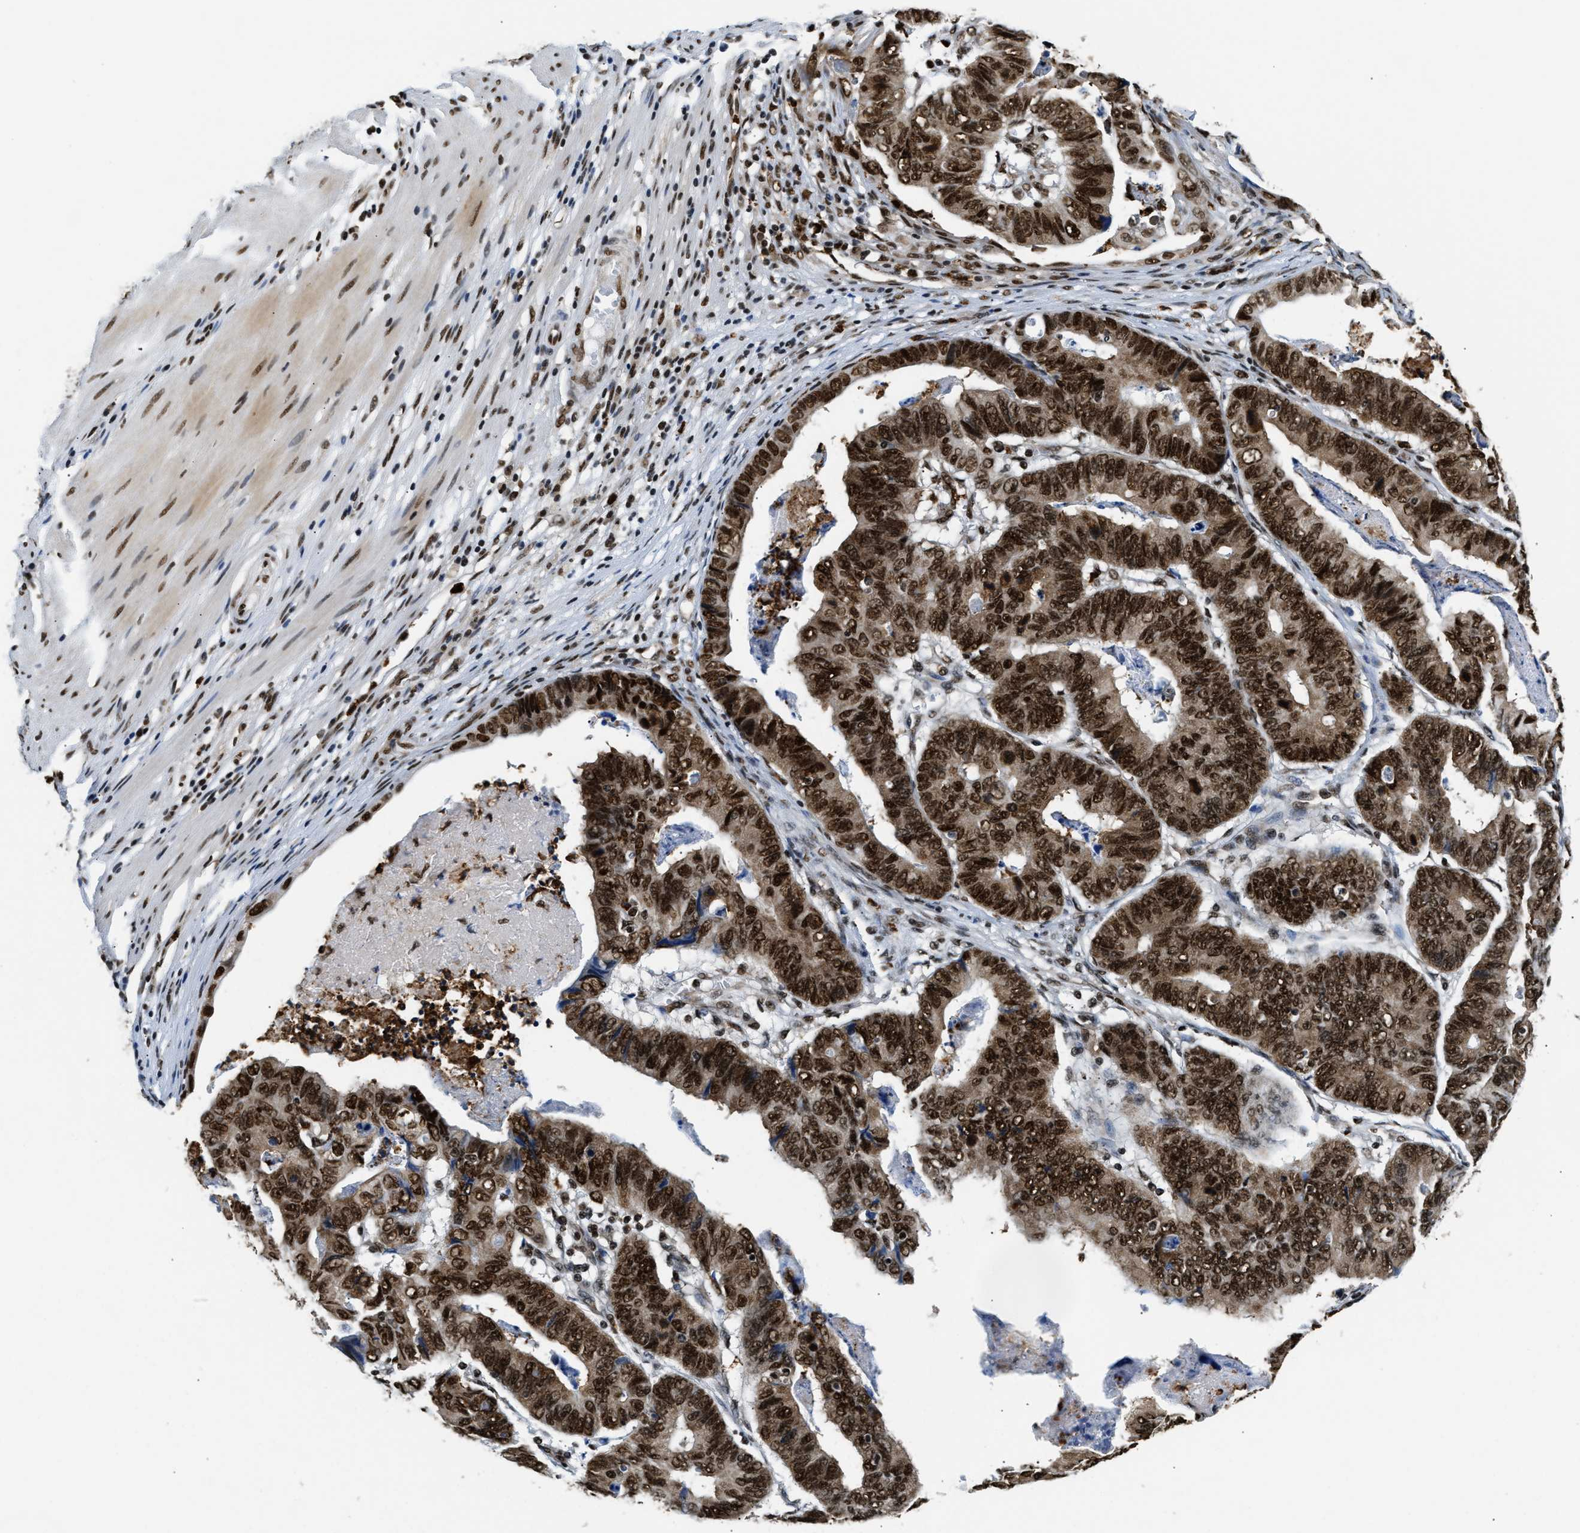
{"staining": {"intensity": "strong", "quantity": ">75%", "location": "nuclear"}, "tissue": "stomach cancer", "cell_type": "Tumor cells", "image_type": "cancer", "snomed": [{"axis": "morphology", "description": "Adenocarcinoma, NOS"}, {"axis": "topography", "description": "Stomach, lower"}], "caption": "A high amount of strong nuclear staining is seen in approximately >75% of tumor cells in stomach cancer (adenocarcinoma) tissue.", "gene": "CCNDBP1", "patient": {"sex": "male", "age": 77}}